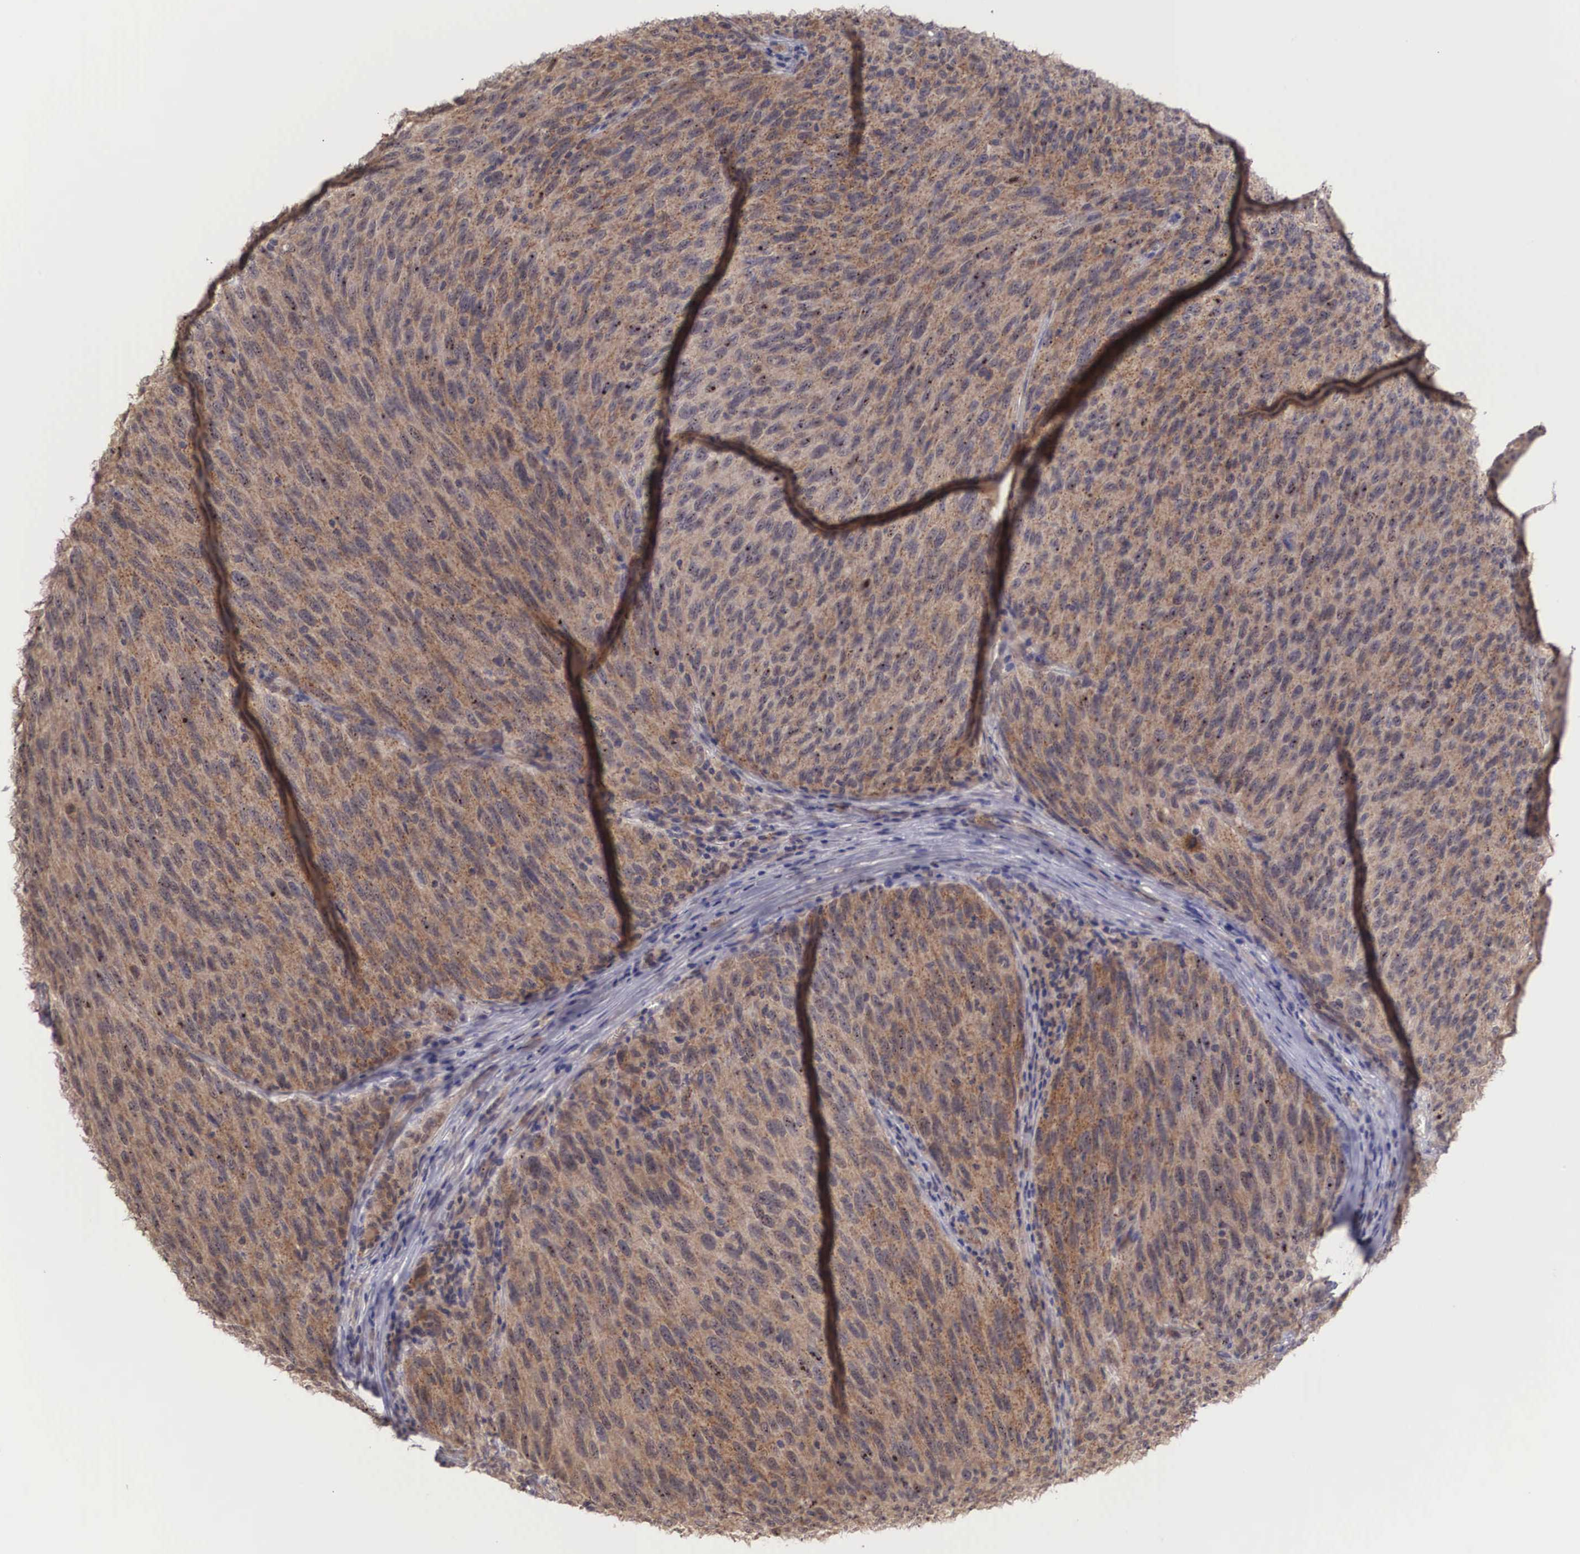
{"staining": {"intensity": "moderate", "quantity": ">75%", "location": "cytoplasmic/membranous"}, "tissue": "melanoma", "cell_type": "Tumor cells", "image_type": "cancer", "snomed": [{"axis": "morphology", "description": "Malignant melanoma, NOS"}, {"axis": "topography", "description": "Skin"}], "caption": "Immunohistochemistry (IHC) of human melanoma displays medium levels of moderate cytoplasmic/membranous staining in approximately >75% of tumor cells.", "gene": "DNAJB7", "patient": {"sex": "male", "age": 76}}